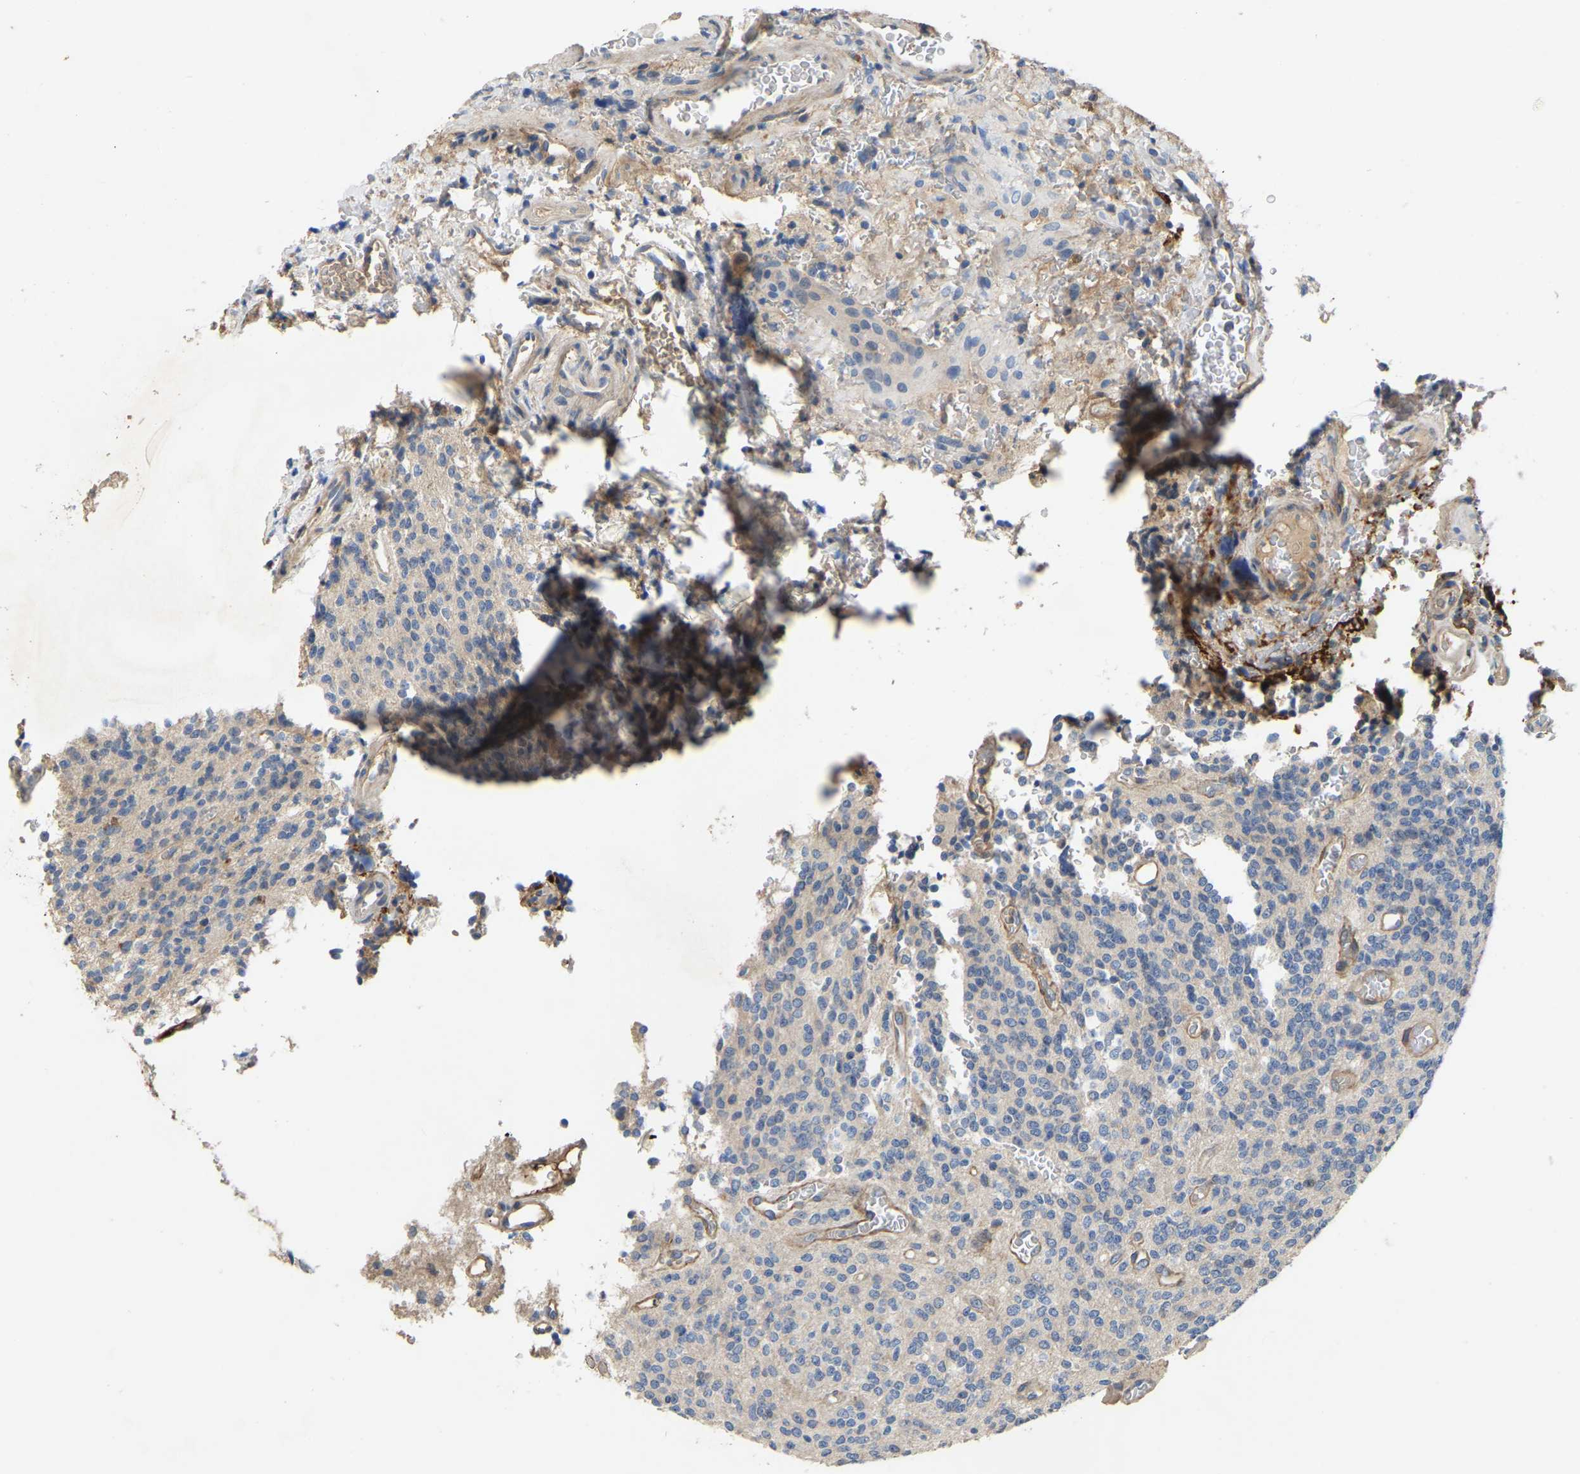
{"staining": {"intensity": "negative", "quantity": "none", "location": "none"}, "tissue": "glioma", "cell_type": "Tumor cells", "image_type": "cancer", "snomed": [{"axis": "morphology", "description": "Glioma, malignant, High grade"}, {"axis": "topography", "description": "Brain"}], "caption": "Tumor cells show no significant protein expression in glioma.", "gene": "HIGD2B", "patient": {"sex": "male", "age": 34}}